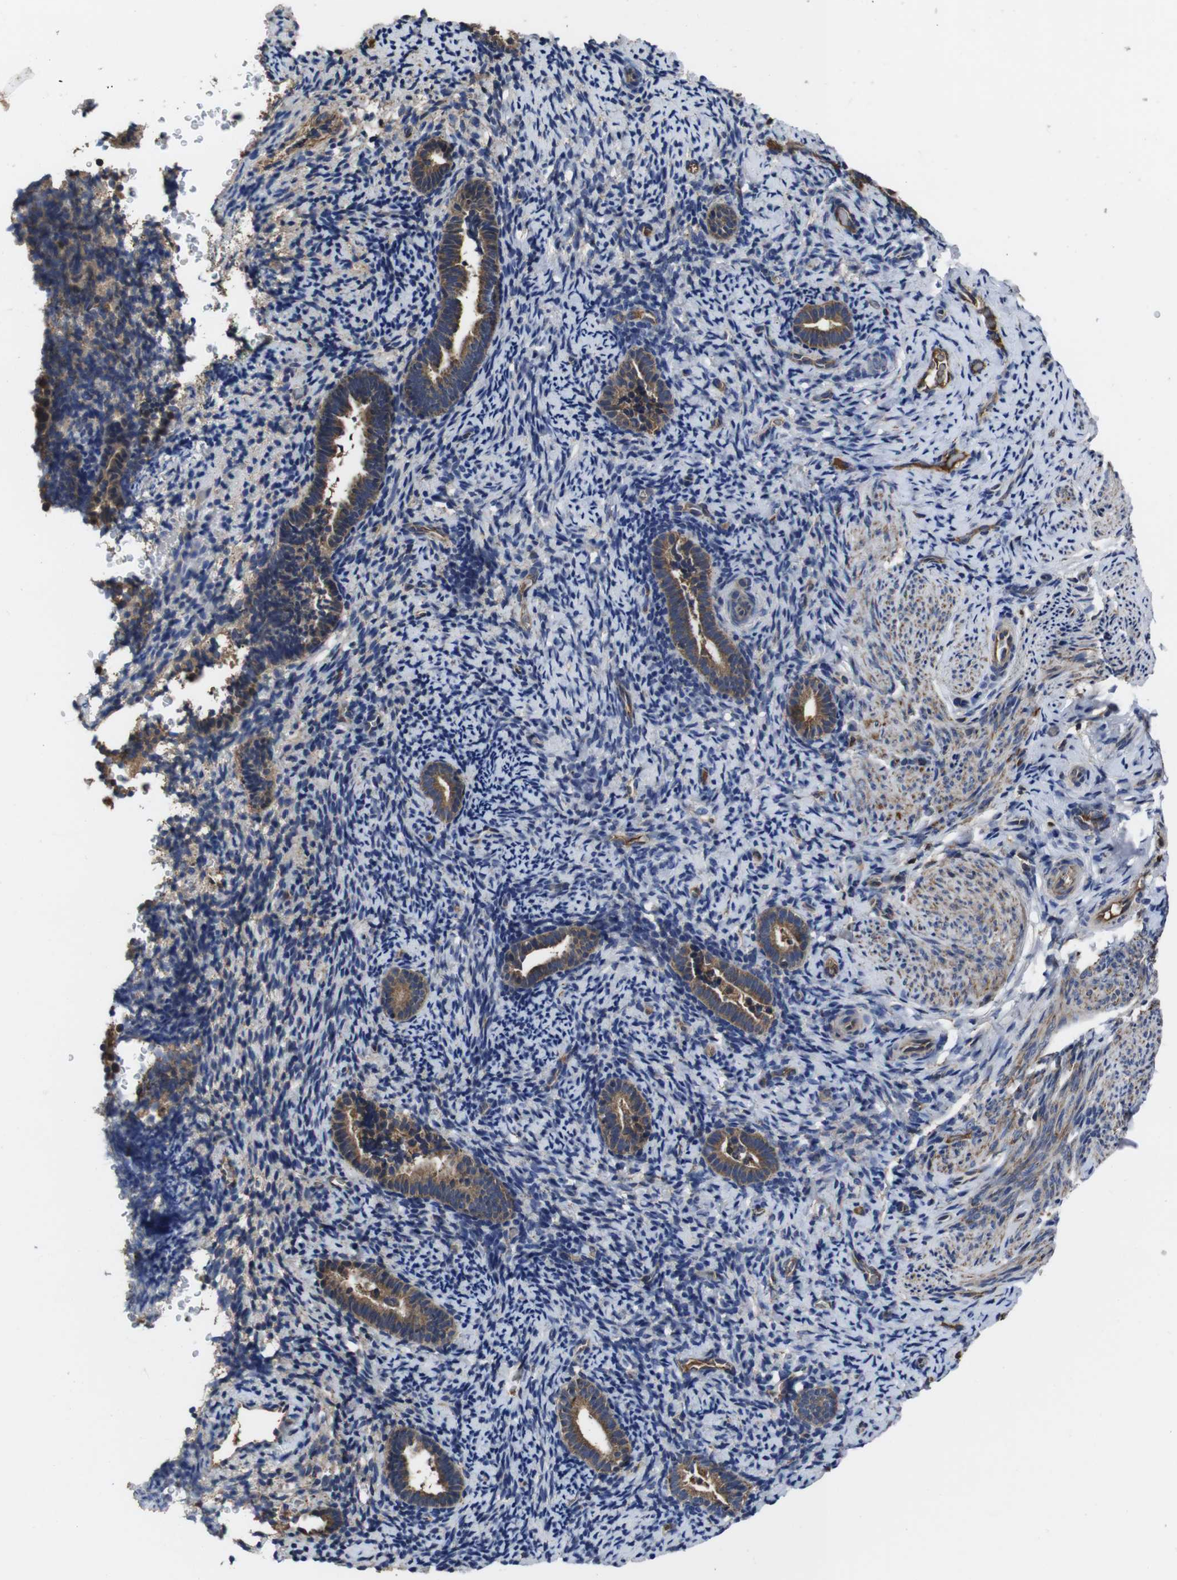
{"staining": {"intensity": "negative", "quantity": "none", "location": "none"}, "tissue": "endometrium", "cell_type": "Cells in endometrial stroma", "image_type": "normal", "snomed": [{"axis": "morphology", "description": "Normal tissue, NOS"}, {"axis": "topography", "description": "Endometrium"}], "caption": "Protein analysis of unremarkable endometrium reveals no significant positivity in cells in endometrial stroma. (DAB (3,3'-diaminobenzidine) immunohistochemistry with hematoxylin counter stain).", "gene": "CXCL11", "patient": {"sex": "female", "age": 51}}